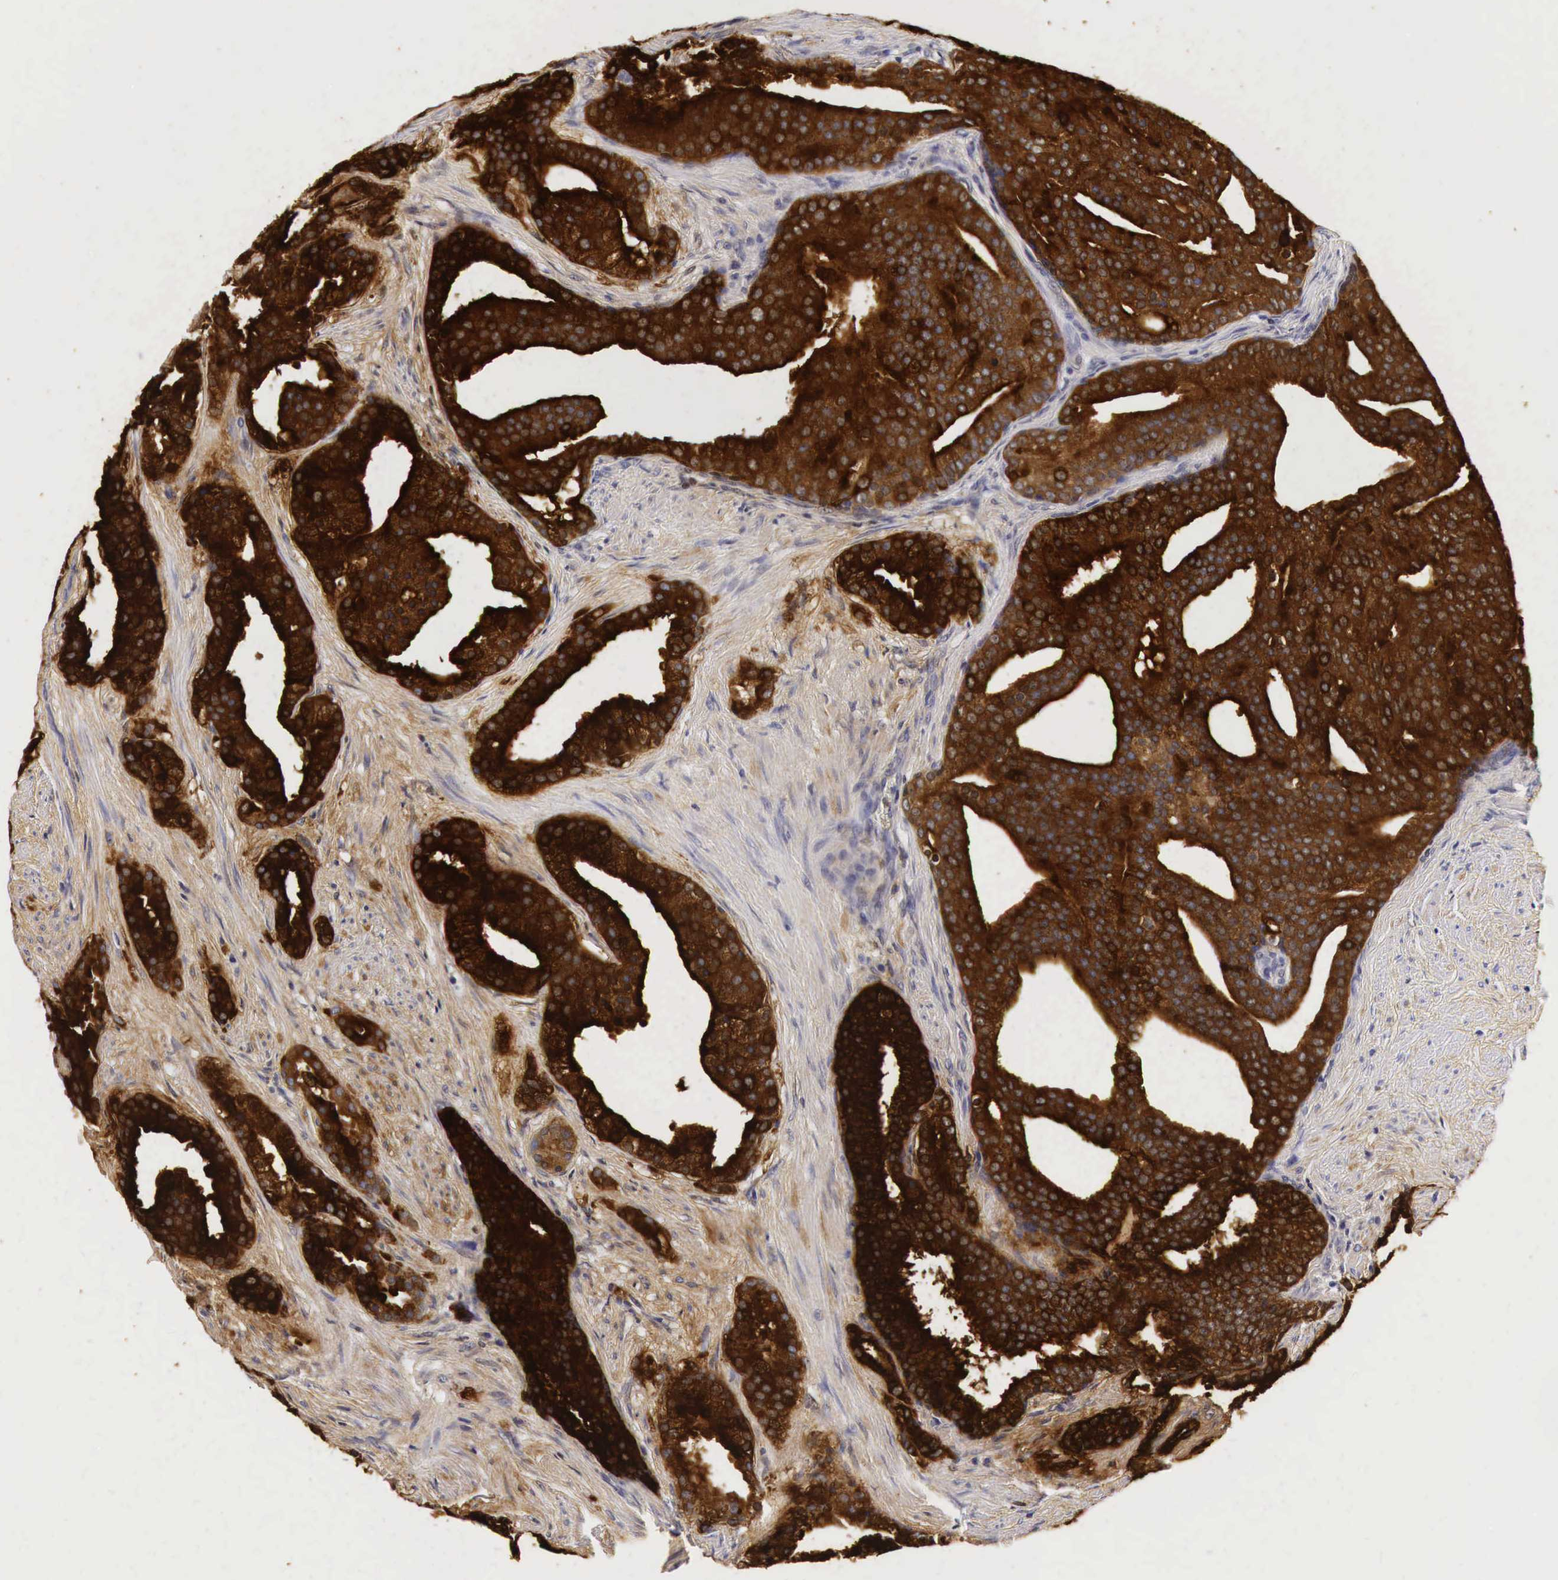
{"staining": {"intensity": "strong", "quantity": ">75%", "location": "cytoplasmic/membranous"}, "tissue": "prostate cancer", "cell_type": "Tumor cells", "image_type": "cancer", "snomed": [{"axis": "morphology", "description": "Adenocarcinoma, Low grade"}, {"axis": "topography", "description": "Prostate"}], "caption": "This photomicrograph demonstrates prostate cancer (adenocarcinoma (low-grade)) stained with IHC to label a protein in brown. The cytoplasmic/membranous of tumor cells show strong positivity for the protein. Nuclei are counter-stained blue.", "gene": "ACP3", "patient": {"sex": "male", "age": 71}}